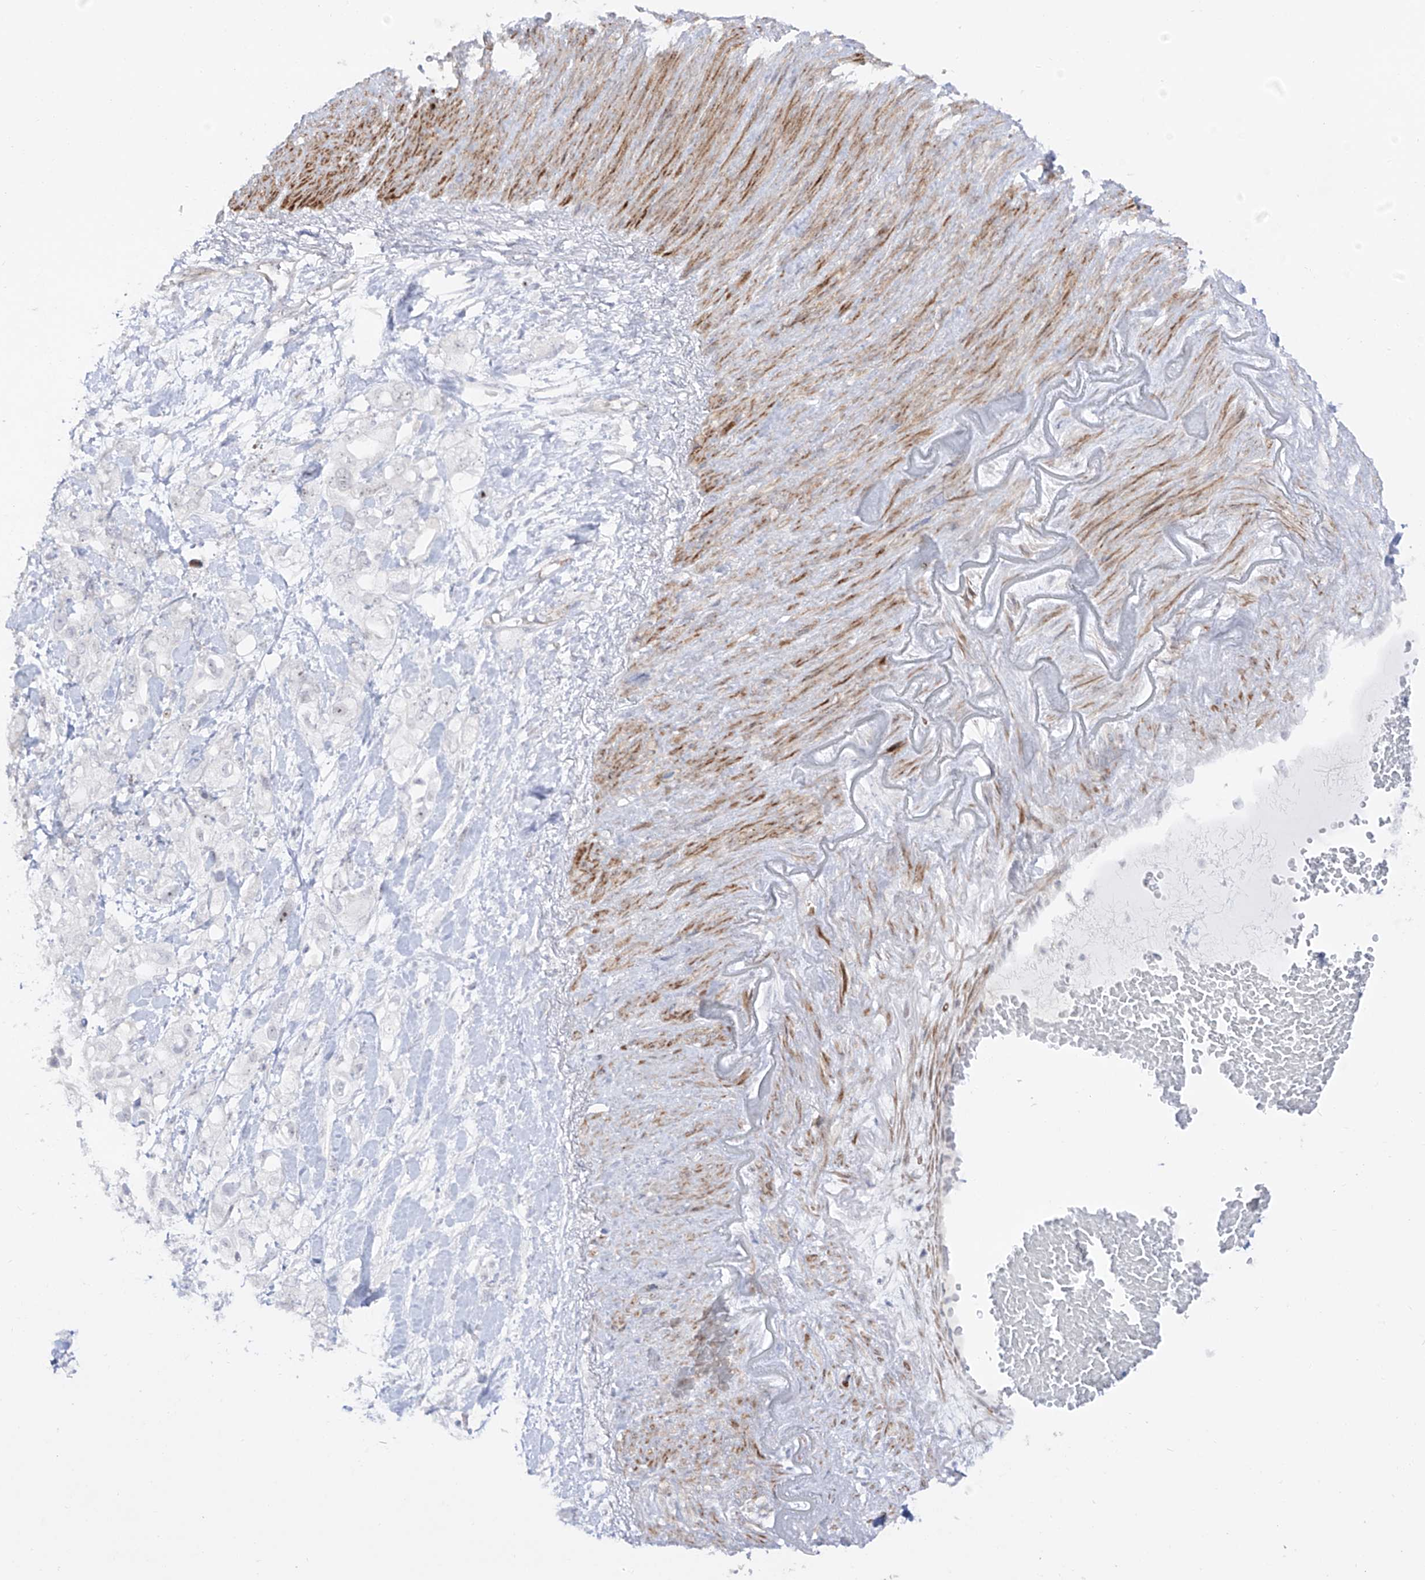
{"staining": {"intensity": "weak", "quantity": "<25%", "location": "nuclear"}, "tissue": "pancreatic cancer", "cell_type": "Tumor cells", "image_type": "cancer", "snomed": [{"axis": "morphology", "description": "Adenocarcinoma, NOS"}, {"axis": "topography", "description": "Pancreas"}], "caption": "This is an IHC photomicrograph of human pancreatic adenocarcinoma. There is no positivity in tumor cells.", "gene": "ZNF180", "patient": {"sex": "female", "age": 56}}